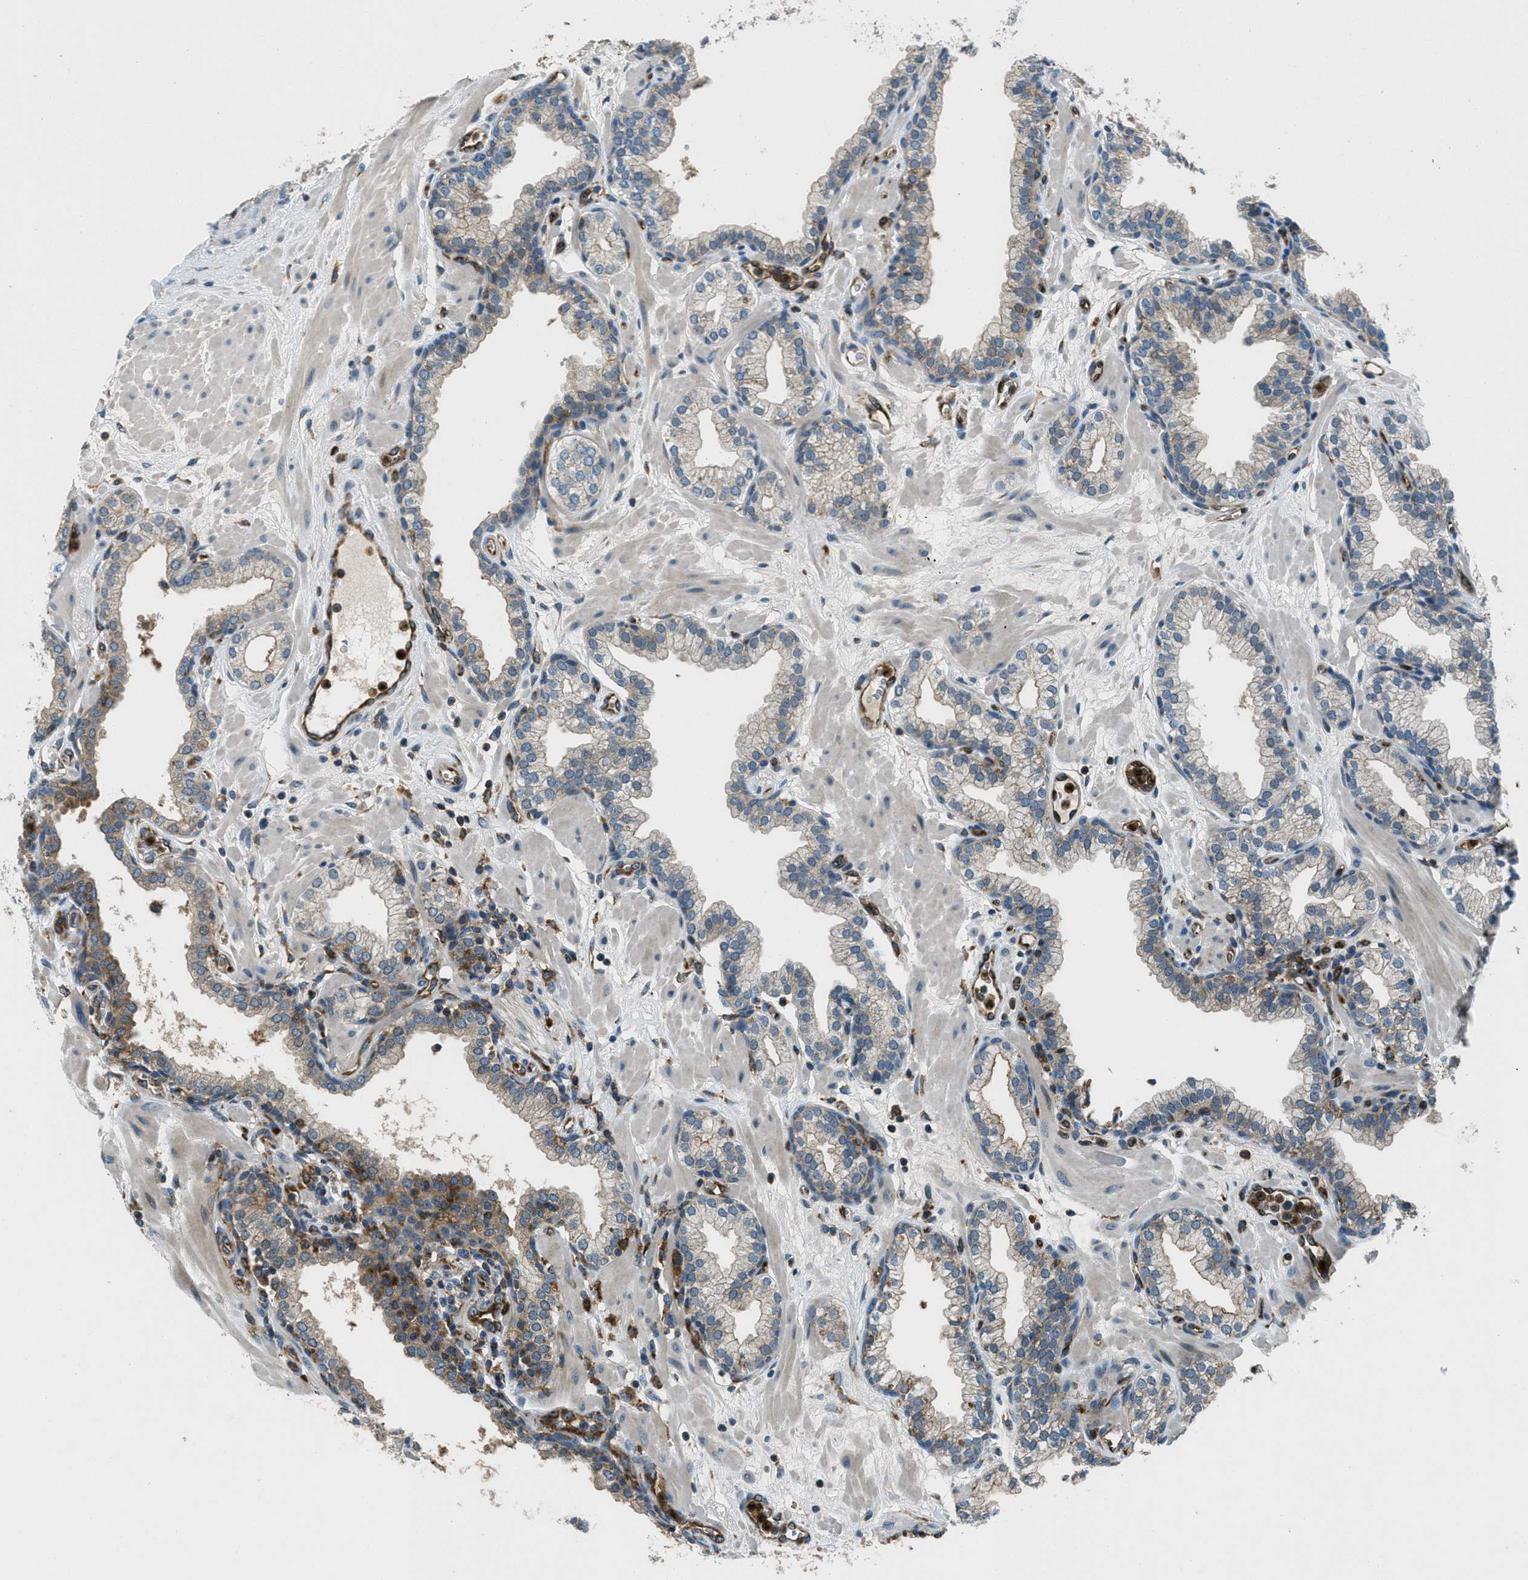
{"staining": {"intensity": "moderate", "quantity": "25%-75%", "location": "cytoplasmic/membranous"}, "tissue": "prostate", "cell_type": "Glandular cells", "image_type": "normal", "snomed": [{"axis": "morphology", "description": "Normal tissue, NOS"}, {"axis": "morphology", "description": "Urothelial carcinoma, Low grade"}, {"axis": "topography", "description": "Urinary bladder"}, {"axis": "topography", "description": "Prostate"}], "caption": "Protein expression analysis of benign prostate exhibits moderate cytoplasmic/membranous staining in about 25%-75% of glandular cells.", "gene": "GIMAP8", "patient": {"sex": "male", "age": 60}}